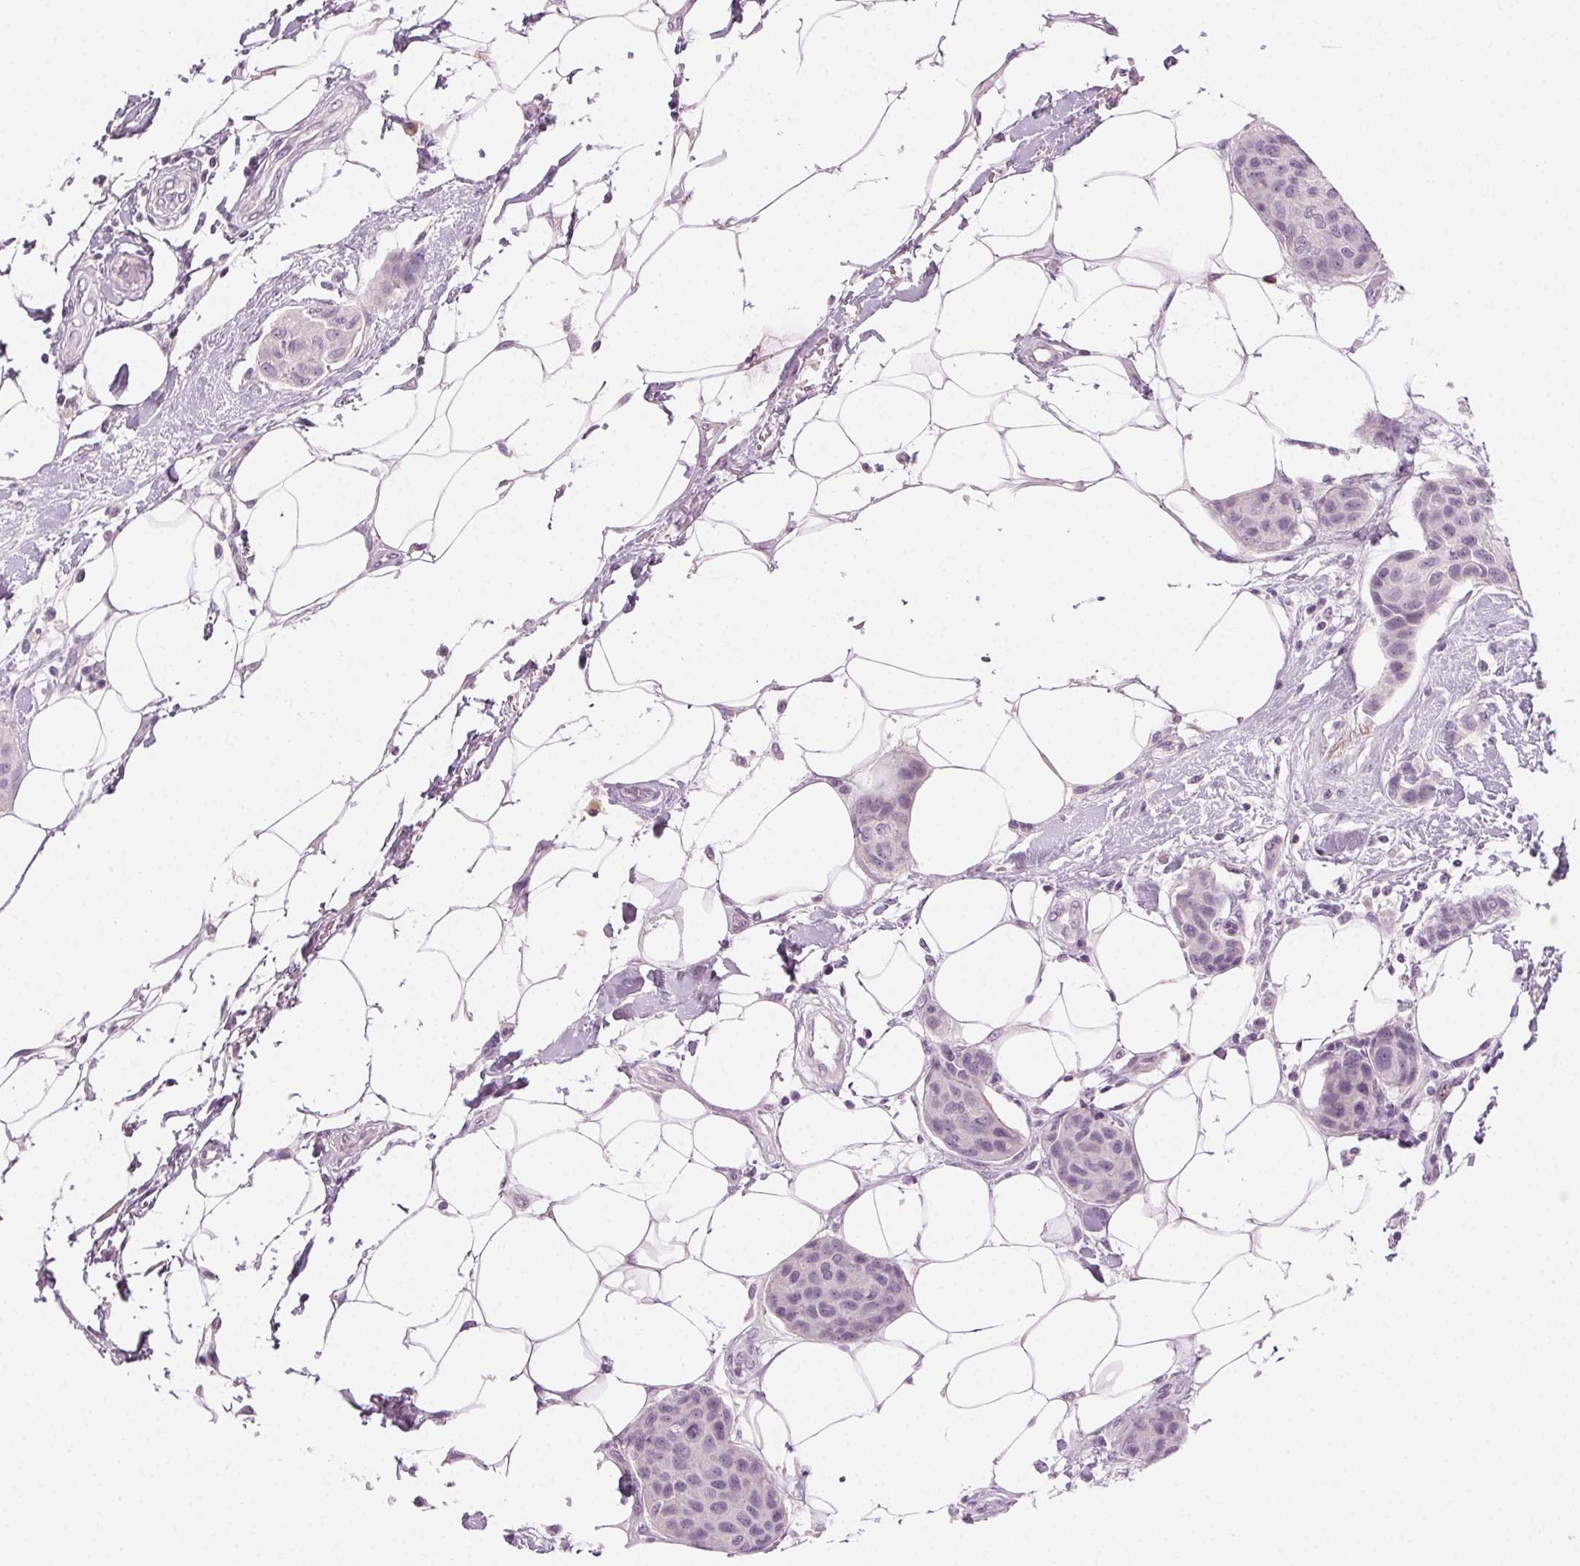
{"staining": {"intensity": "negative", "quantity": "none", "location": "none"}, "tissue": "breast cancer", "cell_type": "Tumor cells", "image_type": "cancer", "snomed": [{"axis": "morphology", "description": "Duct carcinoma"}, {"axis": "topography", "description": "Breast"}, {"axis": "topography", "description": "Lymph node"}], "caption": "Immunohistochemistry (IHC) photomicrograph of neoplastic tissue: human breast cancer (intraductal carcinoma) stained with DAB shows no significant protein positivity in tumor cells.", "gene": "HSF5", "patient": {"sex": "female", "age": 80}}